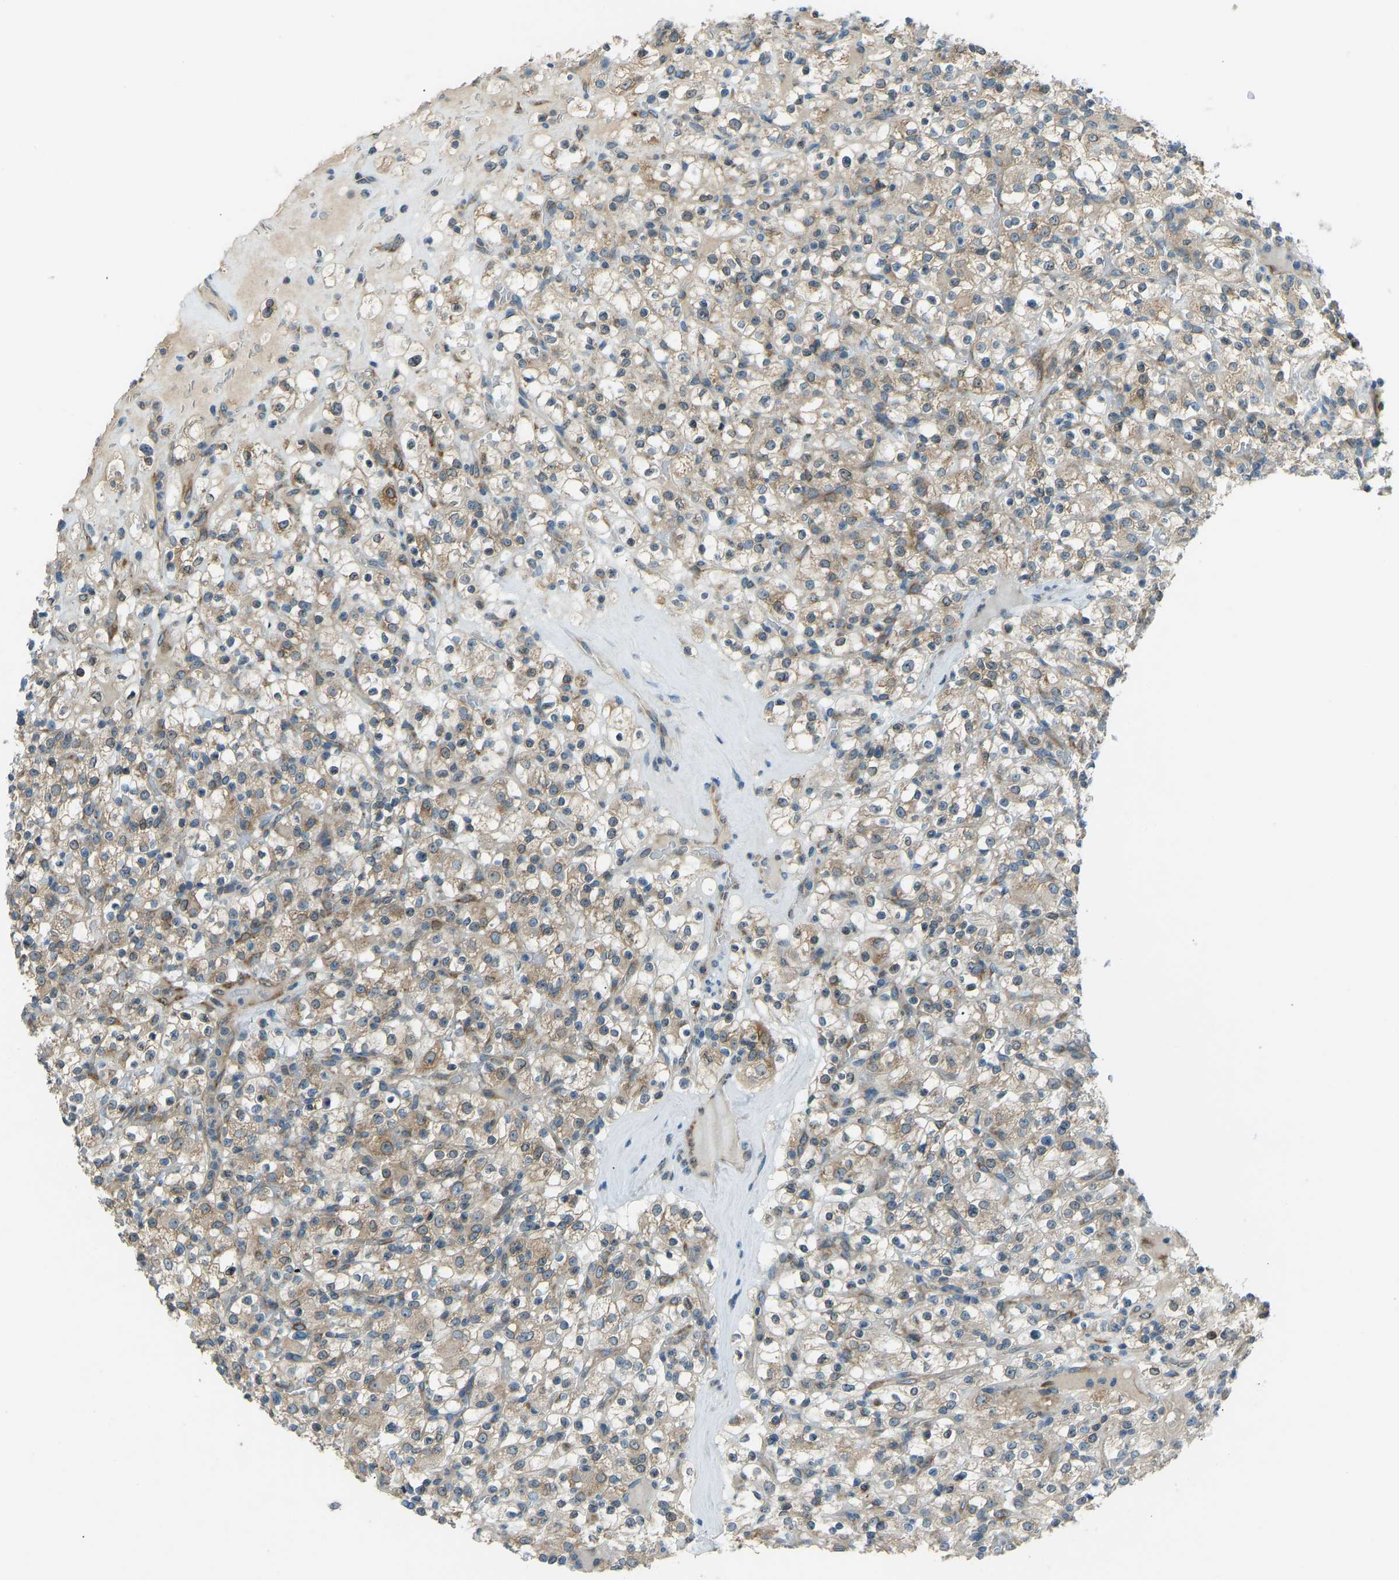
{"staining": {"intensity": "moderate", "quantity": ">75%", "location": "cytoplasmic/membranous"}, "tissue": "renal cancer", "cell_type": "Tumor cells", "image_type": "cancer", "snomed": [{"axis": "morphology", "description": "Normal tissue, NOS"}, {"axis": "morphology", "description": "Adenocarcinoma, NOS"}, {"axis": "topography", "description": "Kidney"}], "caption": "This photomicrograph demonstrates renal adenocarcinoma stained with immunohistochemistry (IHC) to label a protein in brown. The cytoplasmic/membranous of tumor cells show moderate positivity for the protein. Nuclei are counter-stained blue.", "gene": "STAU2", "patient": {"sex": "female", "age": 72}}